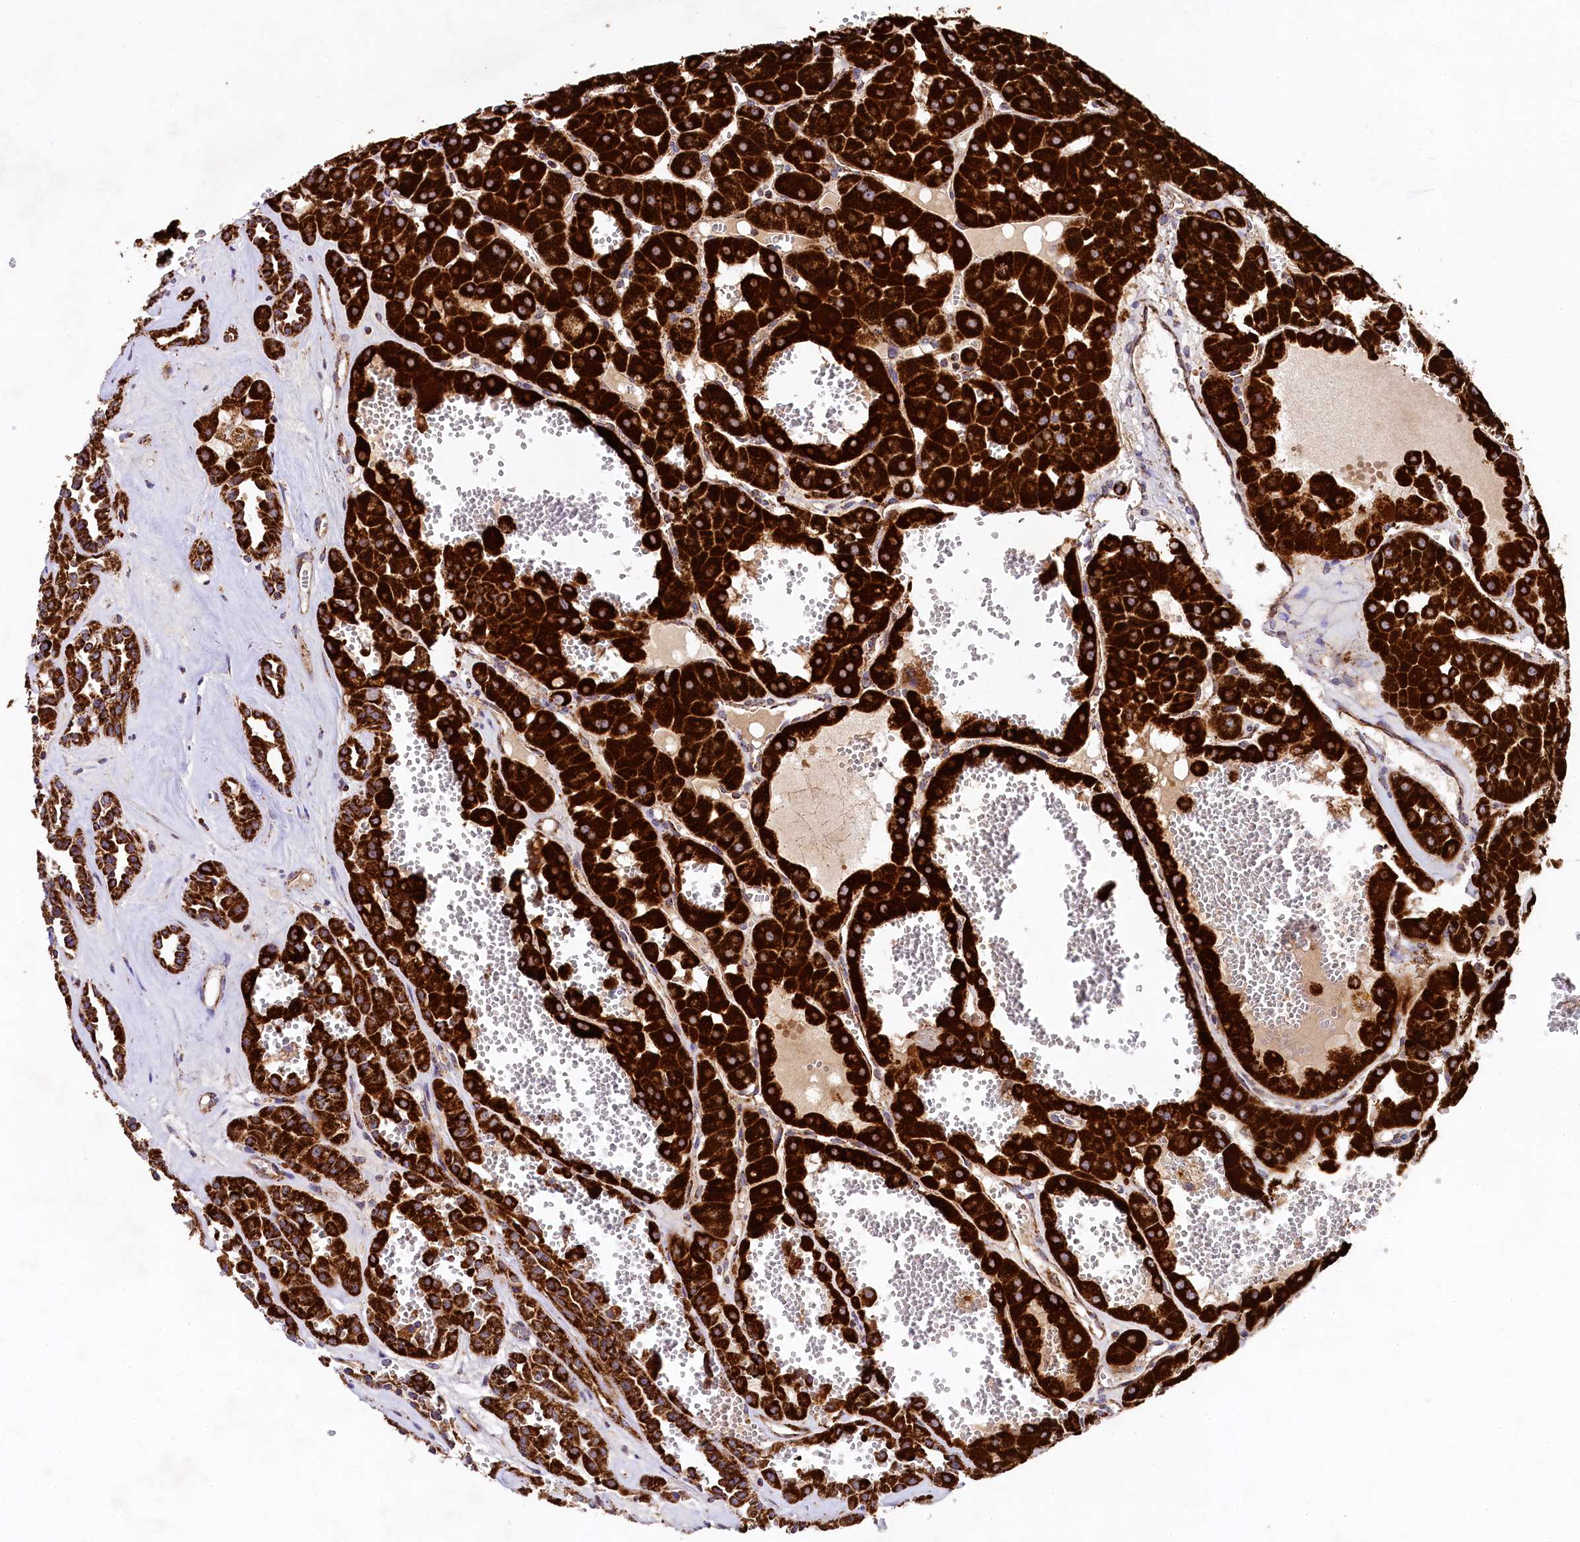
{"staining": {"intensity": "strong", "quantity": ">75%", "location": "cytoplasmic/membranous"}, "tissue": "renal cancer", "cell_type": "Tumor cells", "image_type": "cancer", "snomed": [{"axis": "morphology", "description": "Carcinoma, NOS"}, {"axis": "topography", "description": "Kidney"}], "caption": "Tumor cells reveal high levels of strong cytoplasmic/membranous positivity in about >75% of cells in renal carcinoma.", "gene": "CLYBL", "patient": {"sex": "female", "age": 75}}